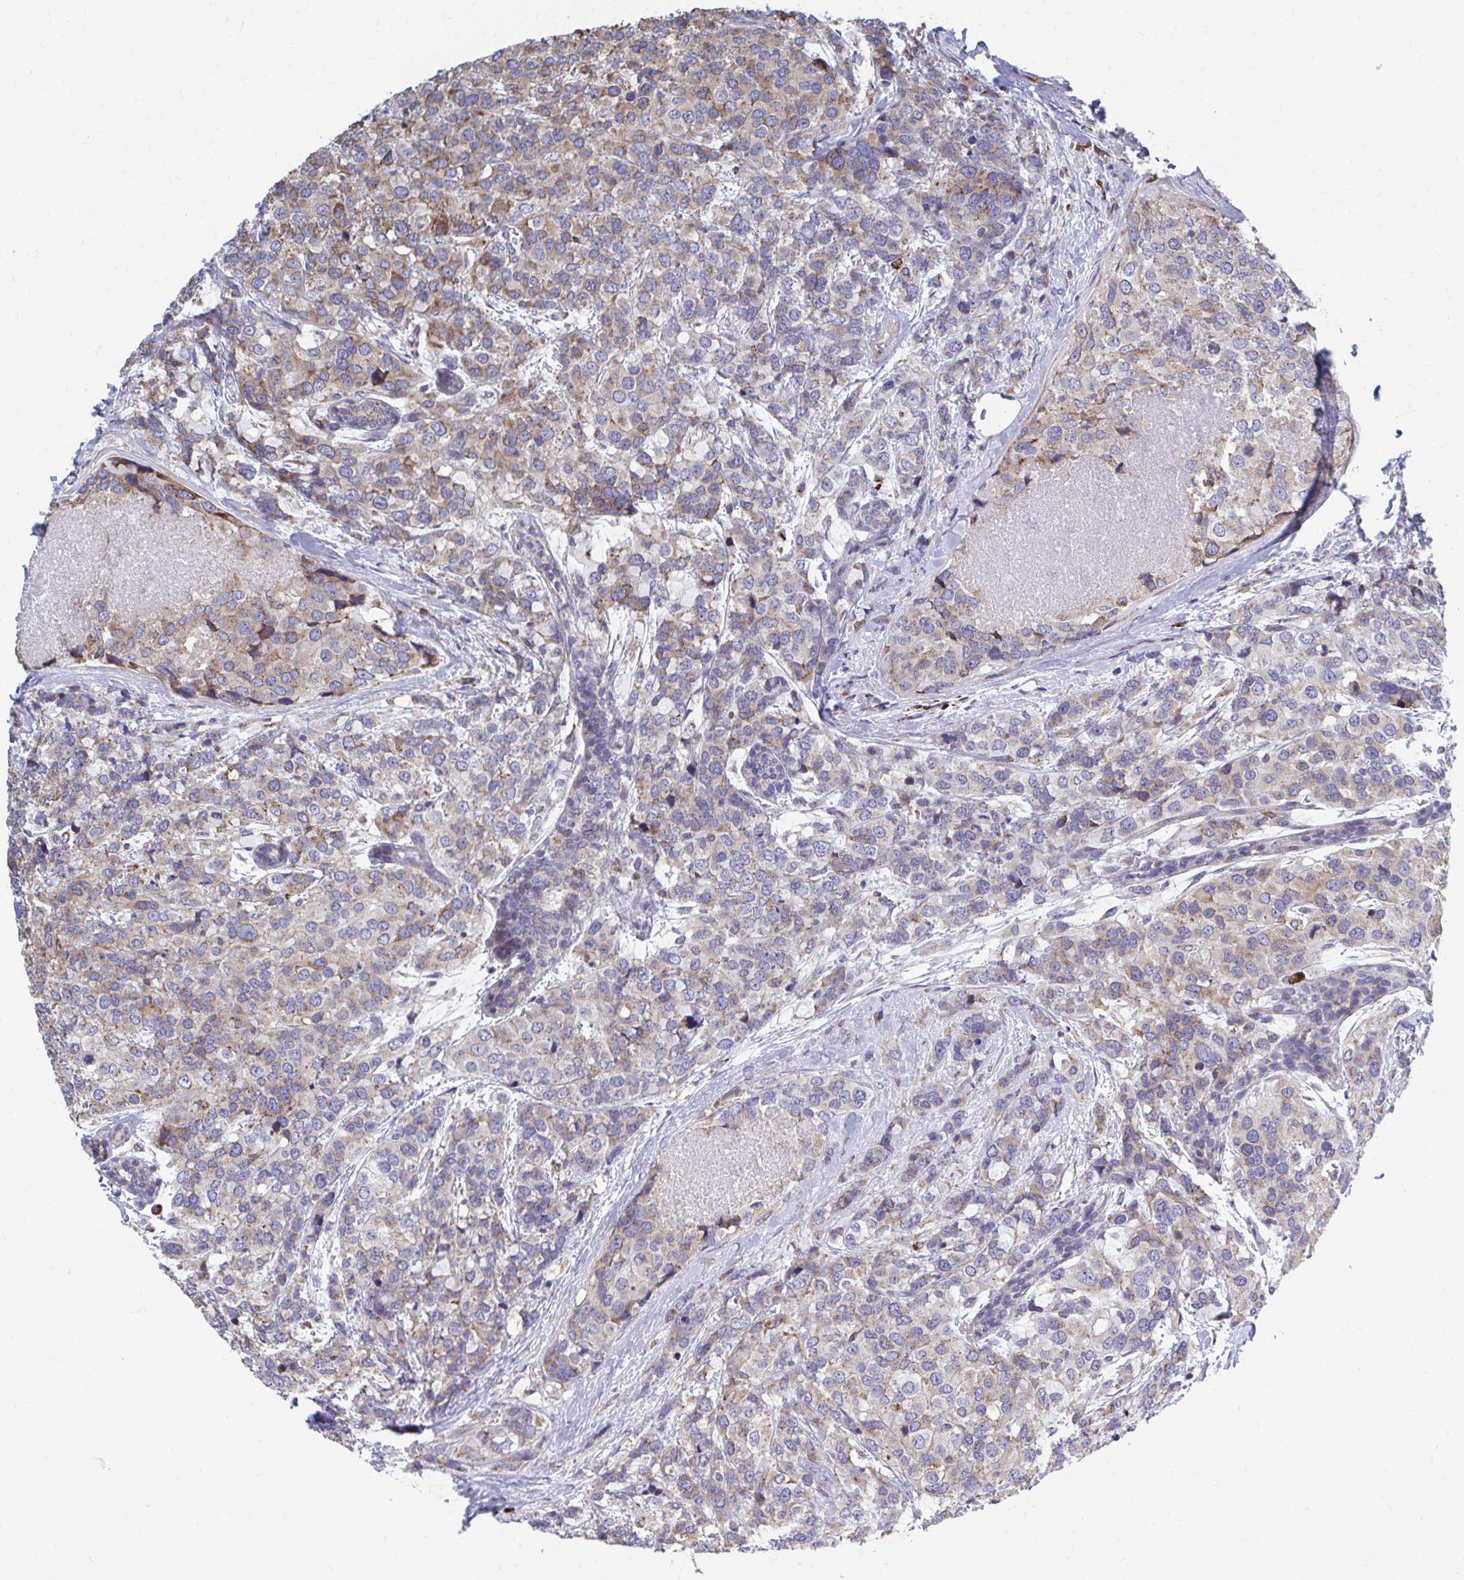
{"staining": {"intensity": "weak", "quantity": ">75%", "location": "cytoplasmic/membranous"}, "tissue": "breast cancer", "cell_type": "Tumor cells", "image_type": "cancer", "snomed": [{"axis": "morphology", "description": "Lobular carcinoma"}, {"axis": "topography", "description": "Breast"}], "caption": "IHC micrograph of neoplastic tissue: lobular carcinoma (breast) stained using IHC demonstrates low levels of weak protein expression localized specifically in the cytoplasmic/membranous of tumor cells, appearing as a cytoplasmic/membranous brown color.", "gene": "FKBP2", "patient": {"sex": "female", "age": 59}}